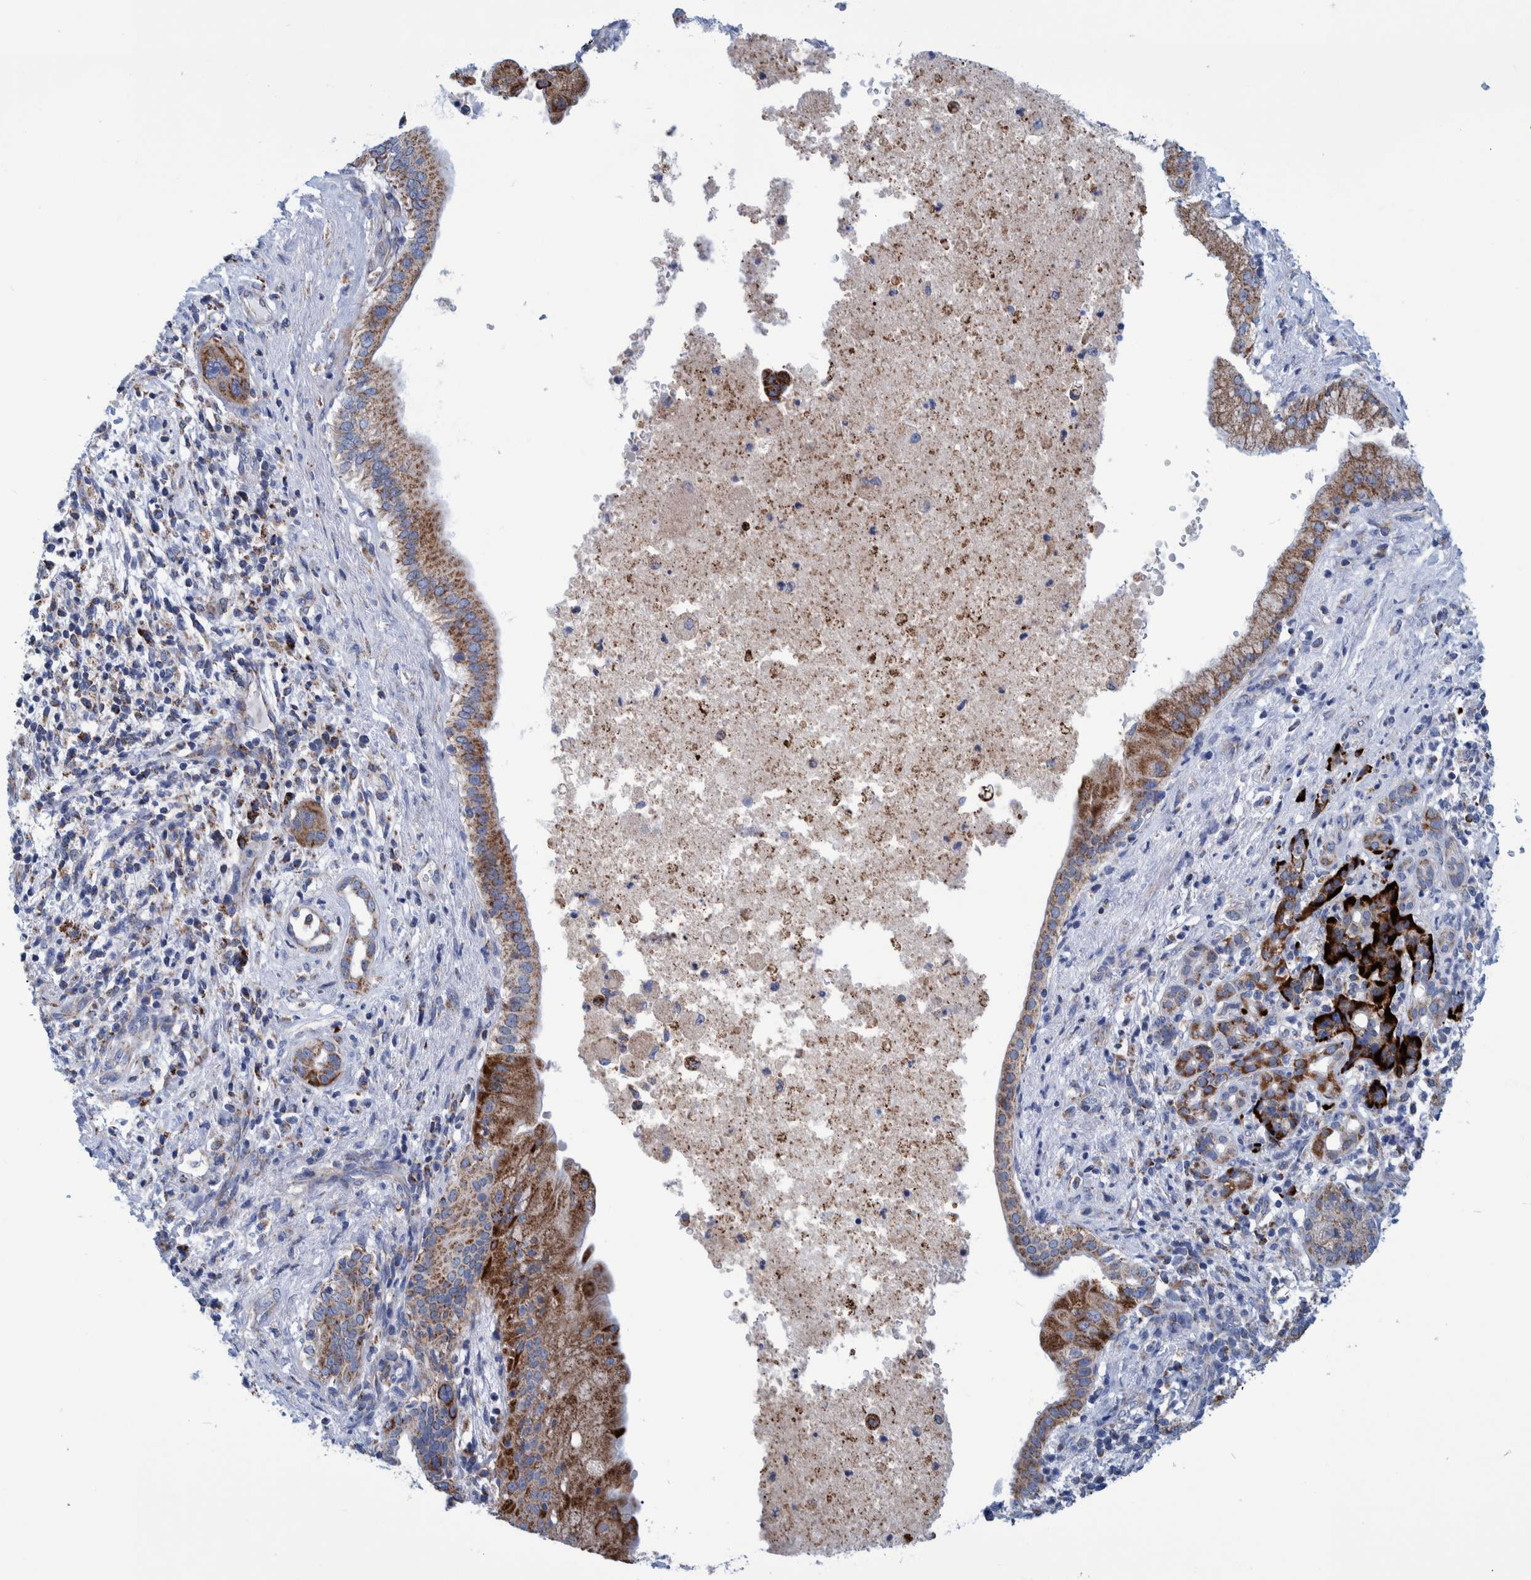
{"staining": {"intensity": "moderate", "quantity": ">75%", "location": "cytoplasmic/membranous"}, "tissue": "pancreatic cancer", "cell_type": "Tumor cells", "image_type": "cancer", "snomed": [{"axis": "morphology", "description": "Adenocarcinoma, NOS"}, {"axis": "topography", "description": "Pancreas"}], "caption": "Brown immunohistochemical staining in pancreatic cancer shows moderate cytoplasmic/membranous staining in about >75% of tumor cells. The protein of interest is shown in brown color, while the nuclei are stained blue.", "gene": "BZW2", "patient": {"sex": "female", "age": 78}}